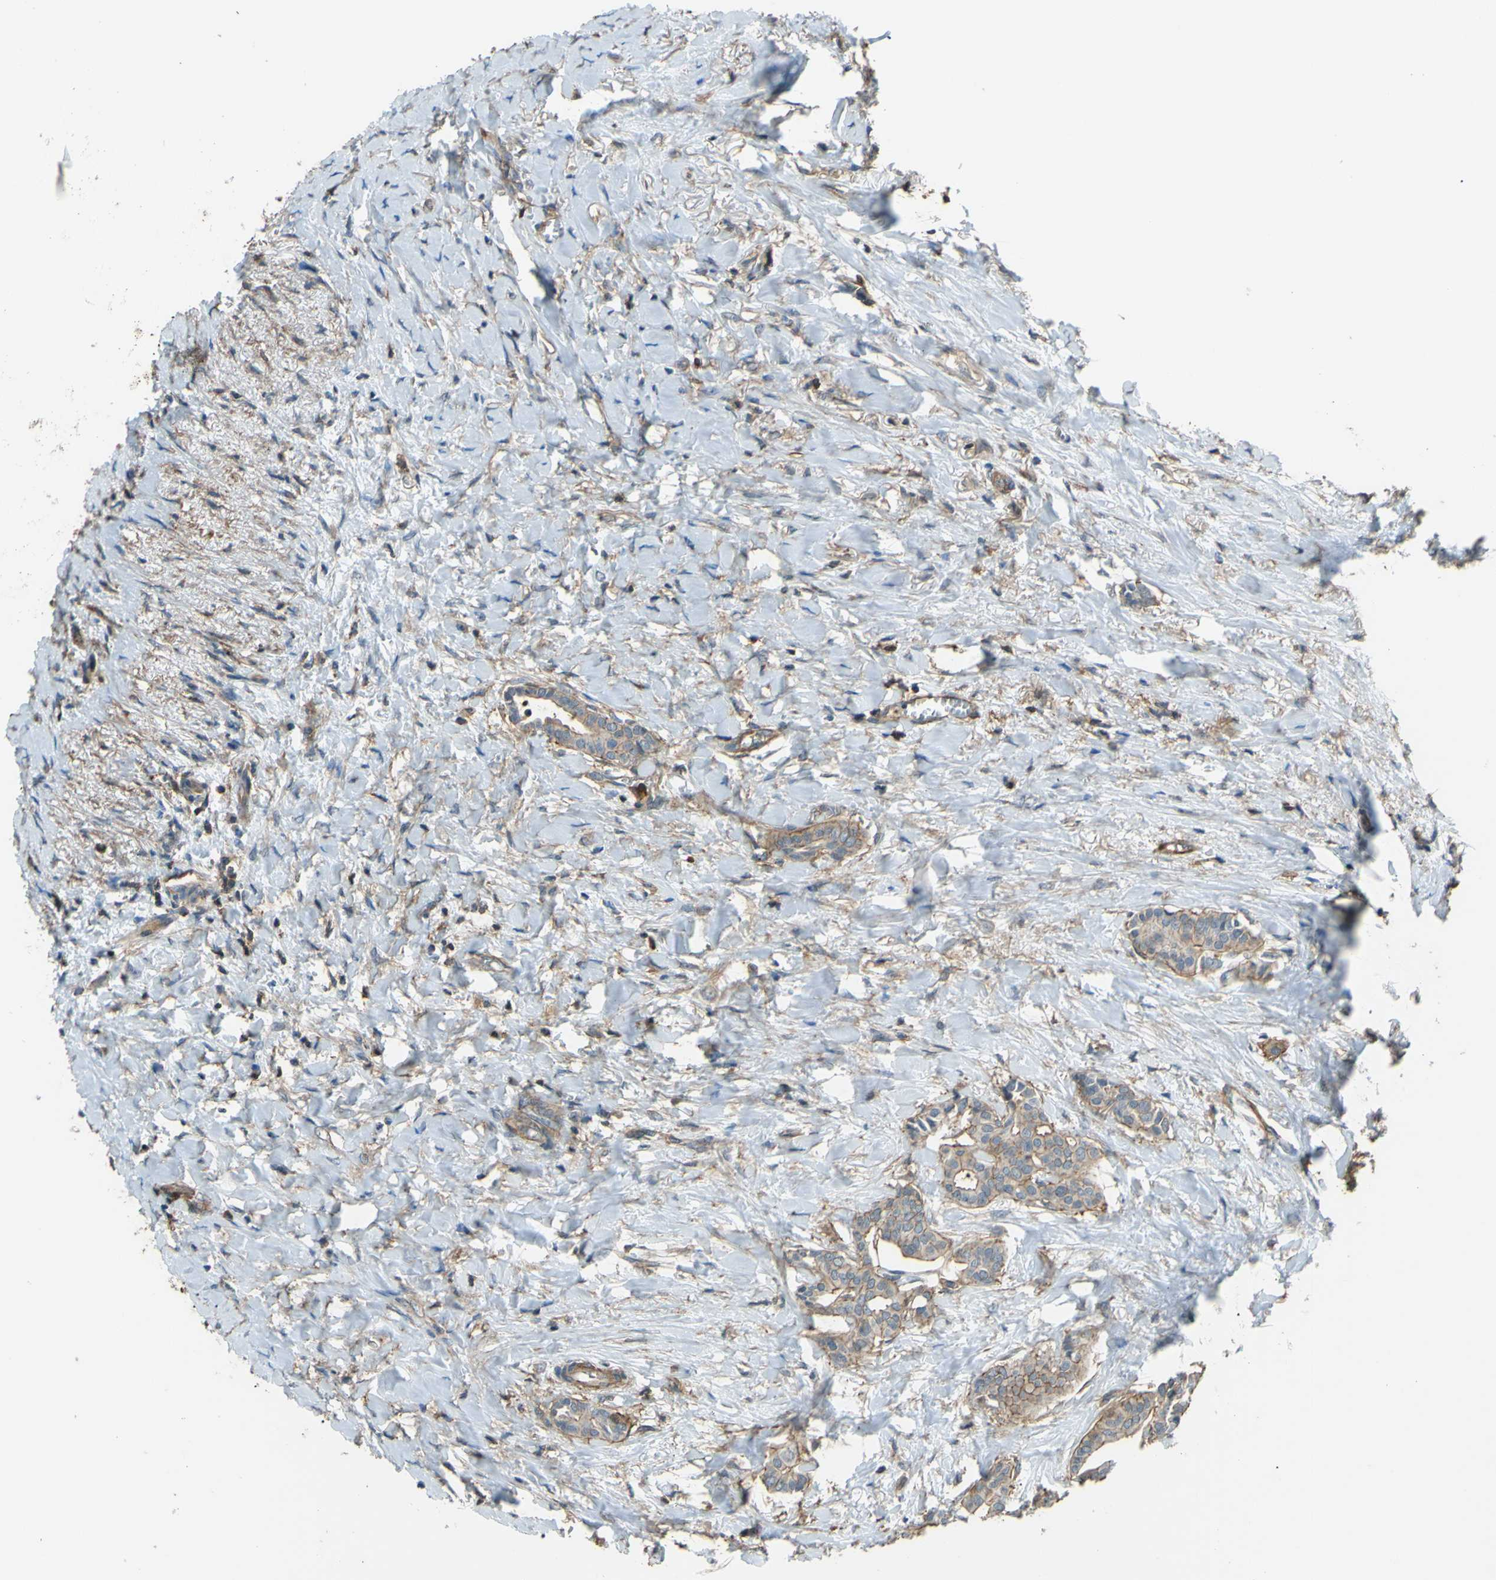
{"staining": {"intensity": "moderate", "quantity": ">75%", "location": "cytoplasmic/membranous"}, "tissue": "head and neck cancer", "cell_type": "Tumor cells", "image_type": "cancer", "snomed": [{"axis": "morphology", "description": "Adenocarcinoma, NOS"}, {"axis": "topography", "description": "Salivary gland"}, {"axis": "topography", "description": "Head-Neck"}], "caption": "This image displays IHC staining of human head and neck cancer, with medium moderate cytoplasmic/membranous staining in about >75% of tumor cells.", "gene": "ADD3", "patient": {"sex": "female", "age": 59}}